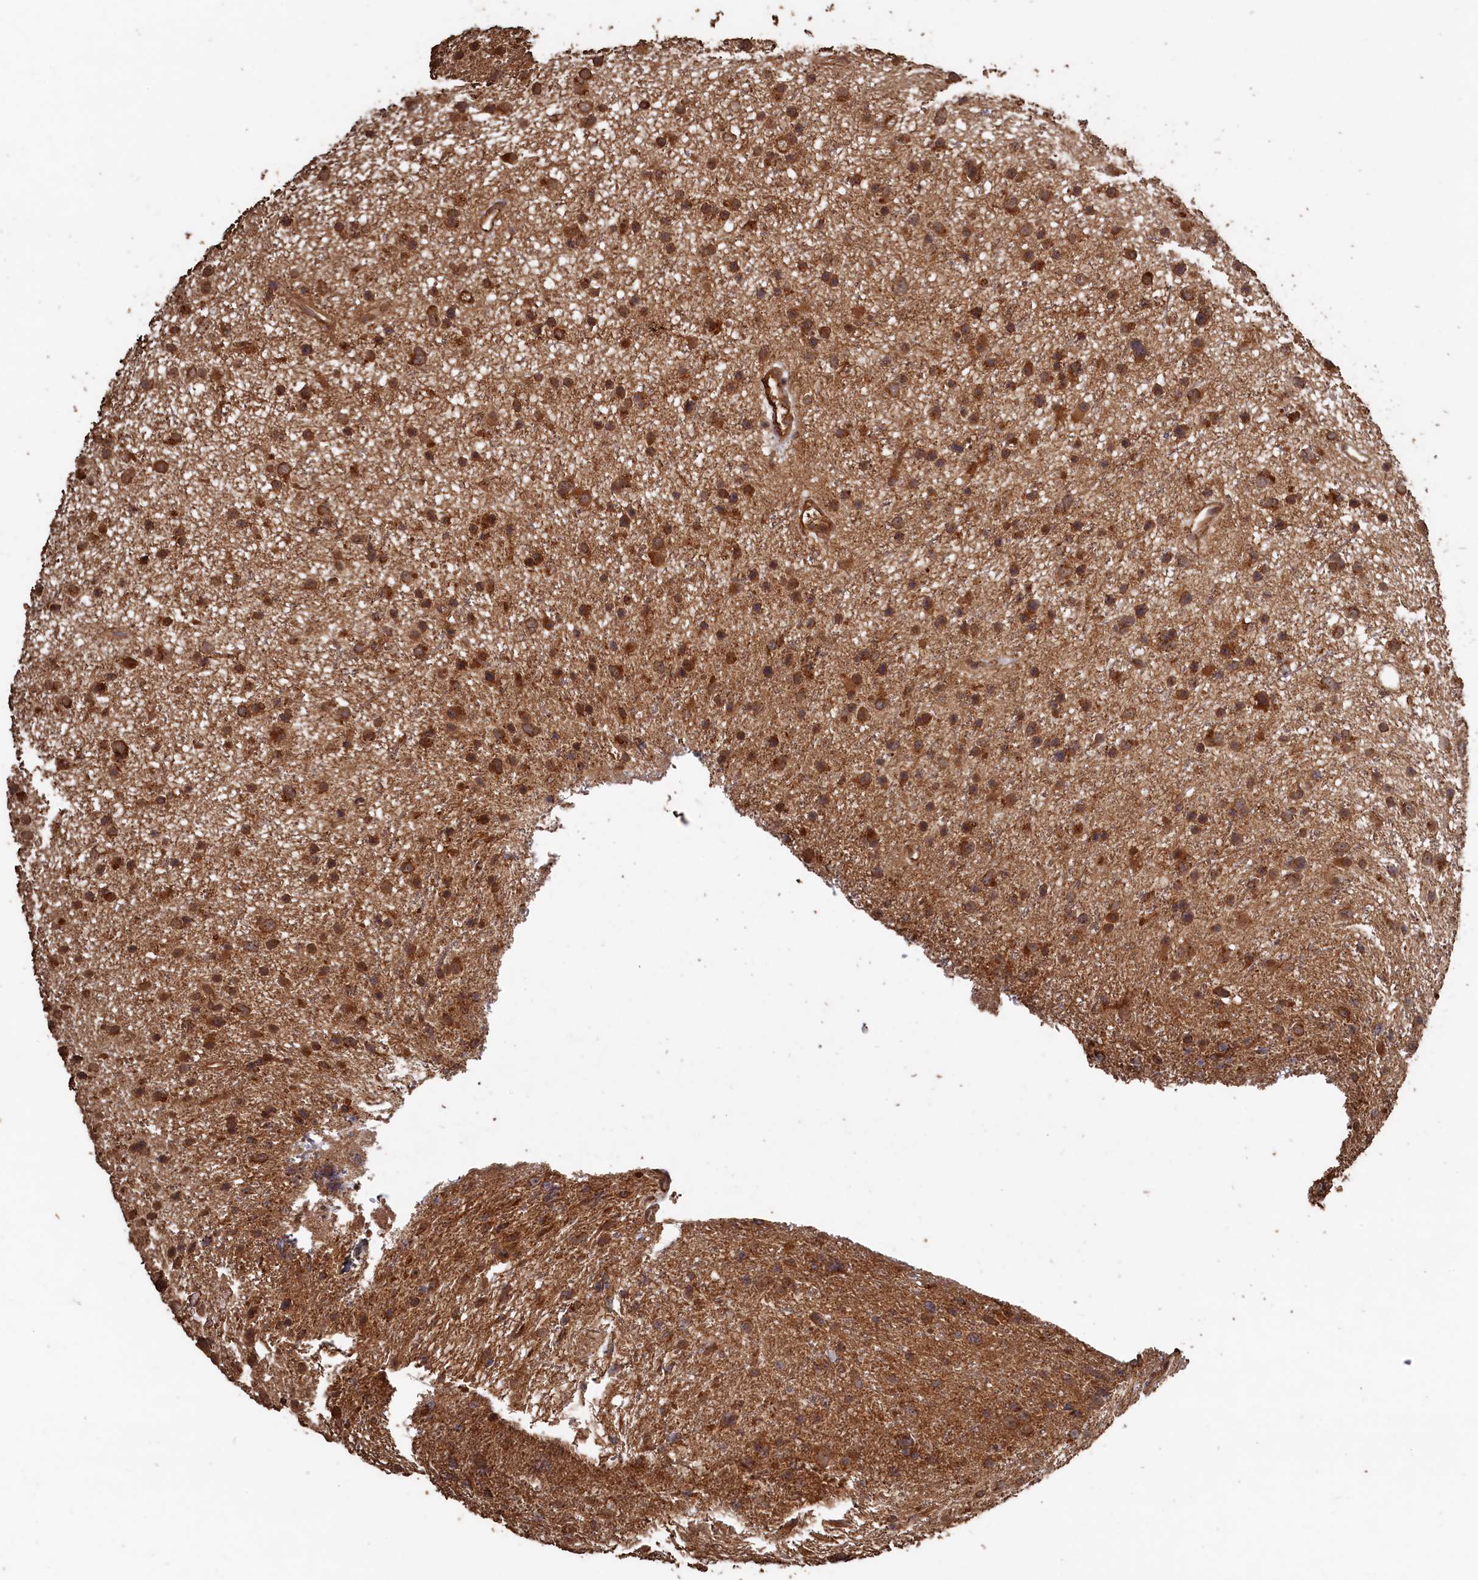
{"staining": {"intensity": "strong", "quantity": "25%-75%", "location": "cytoplasmic/membranous"}, "tissue": "glioma", "cell_type": "Tumor cells", "image_type": "cancer", "snomed": [{"axis": "morphology", "description": "Glioma, malignant, Low grade"}, {"axis": "topography", "description": "Cerebral cortex"}], "caption": "Immunohistochemical staining of glioma demonstrates strong cytoplasmic/membranous protein staining in approximately 25%-75% of tumor cells. (DAB IHC, brown staining for protein, blue staining for nuclei).", "gene": "SNX33", "patient": {"sex": "female", "age": 39}}